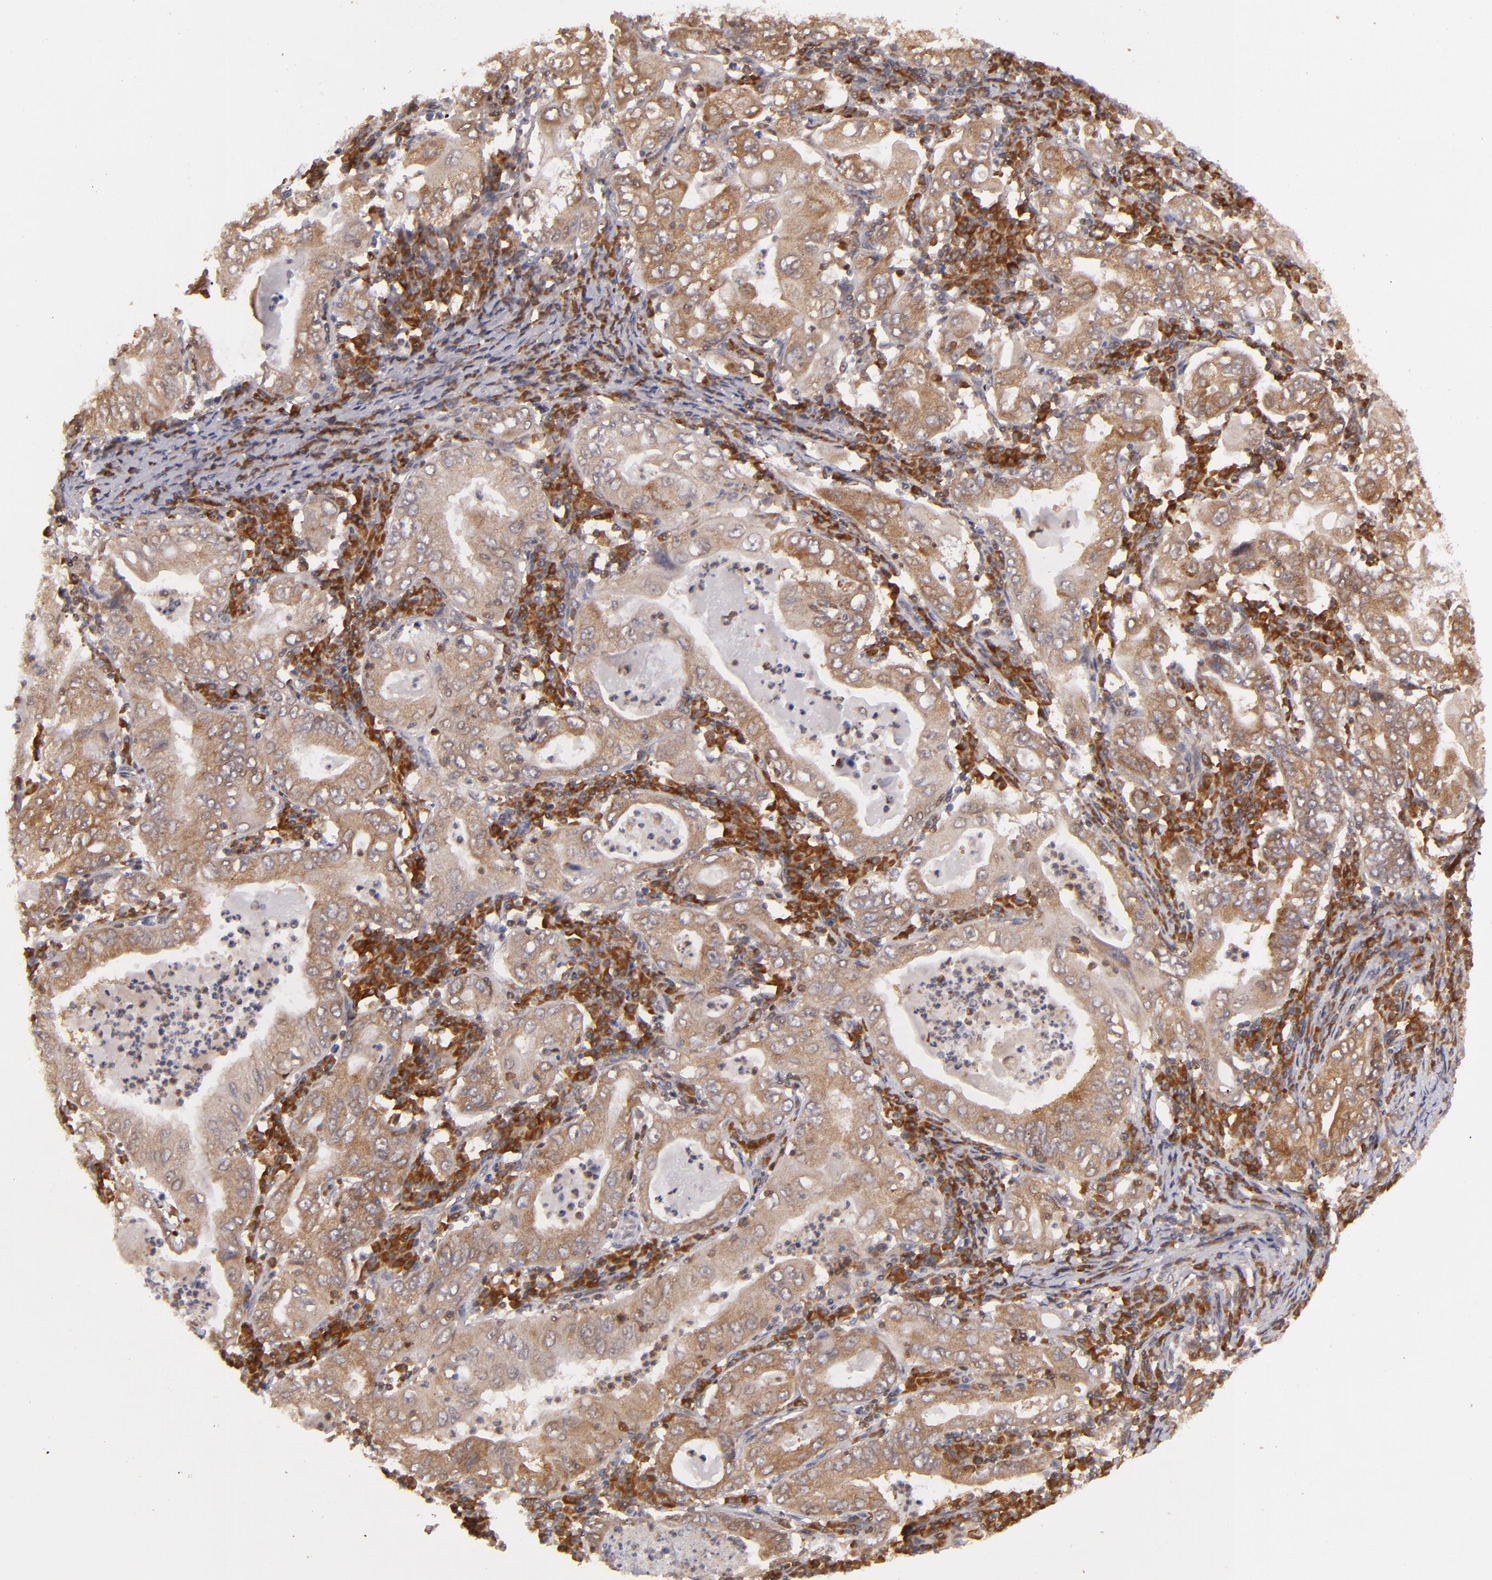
{"staining": {"intensity": "moderate", "quantity": ">75%", "location": "cytoplasmic/membranous"}, "tissue": "stomach cancer", "cell_type": "Tumor cells", "image_type": "cancer", "snomed": [{"axis": "morphology", "description": "Normal tissue, NOS"}, {"axis": "morphology", "description": "Adenocarcinoma, NOS"}, {"axis": "topography", "description": "Esophagus"}, {"axis": "topography", "description": "Stomach, upper"}, {"axis": "topography", "description": "Peripheral nerve tissue"}], "caption": "Human stomach cancer (adenocarcinoma) stained for a protein (brown) exhibits moderate cytoplasmic/membranous positive positivity in approximately >75% of tumor cells.", "gene": "MAPK3", "patient": {"sex": "male", "age": 62}}